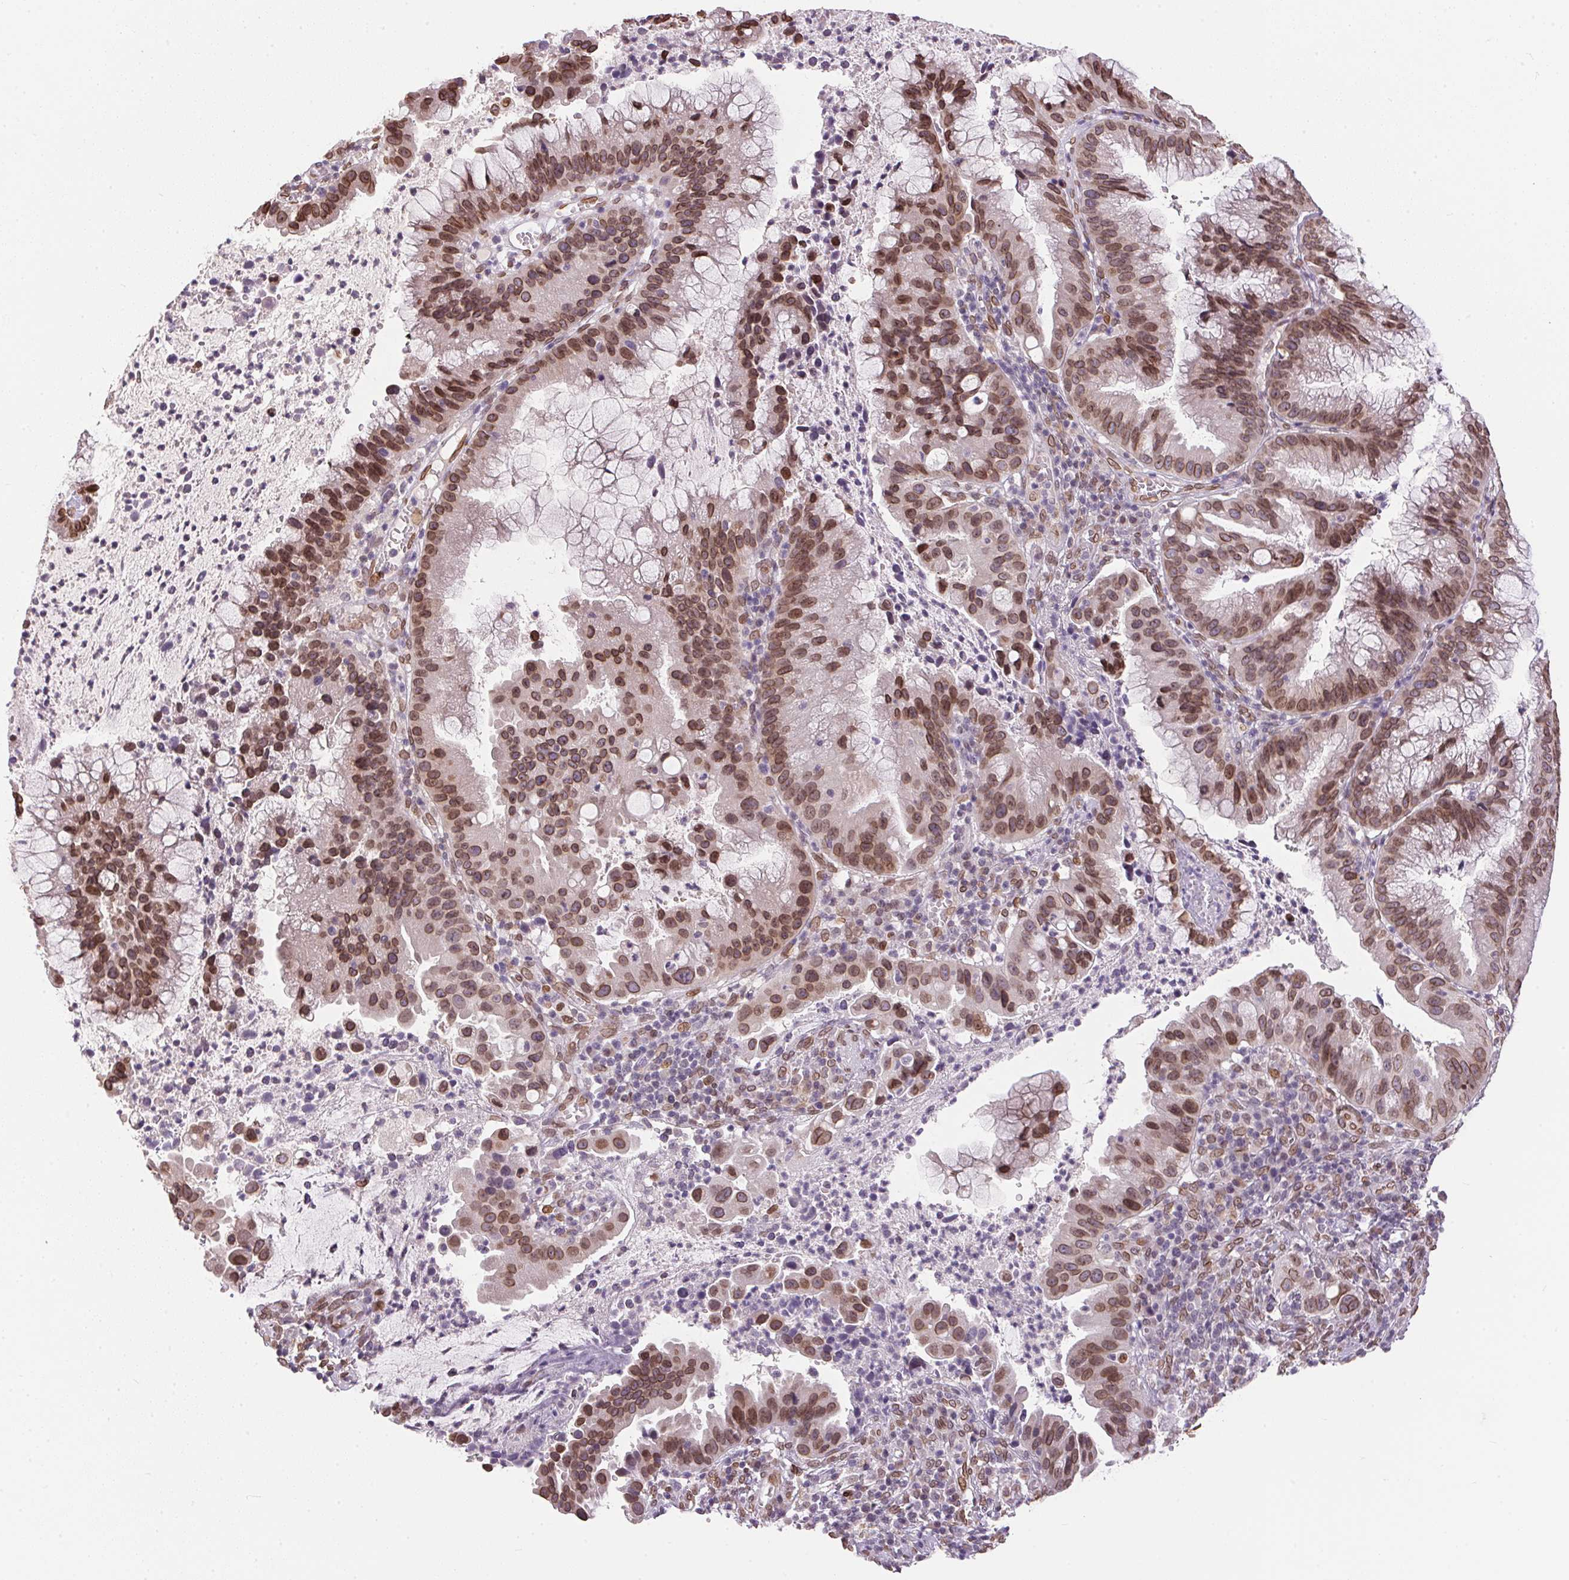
{"staining": {"intensity": "moderate", "quantity": ">75%", "location": "cytoplasmic/membranous,nuclear"}, "tissue": "cervical cancer", "cell_type": "Tumor cells", "image_type": "cancer", "snomed": [{"axis": "morphology", "description": "Adenocarcinoma, NOS"}, {"axis": "topography", "description": "Cervix"}], "caption": "Immunohistochemical staining of human cervical cancer (adenocarcinoma) displays medium levels of moderate cytoplasmic/membranous and nuclear protein staining in about >75% of tumor cells.", "gene": "TMEM175", "patient": {"sex": "female", "age": 34}}